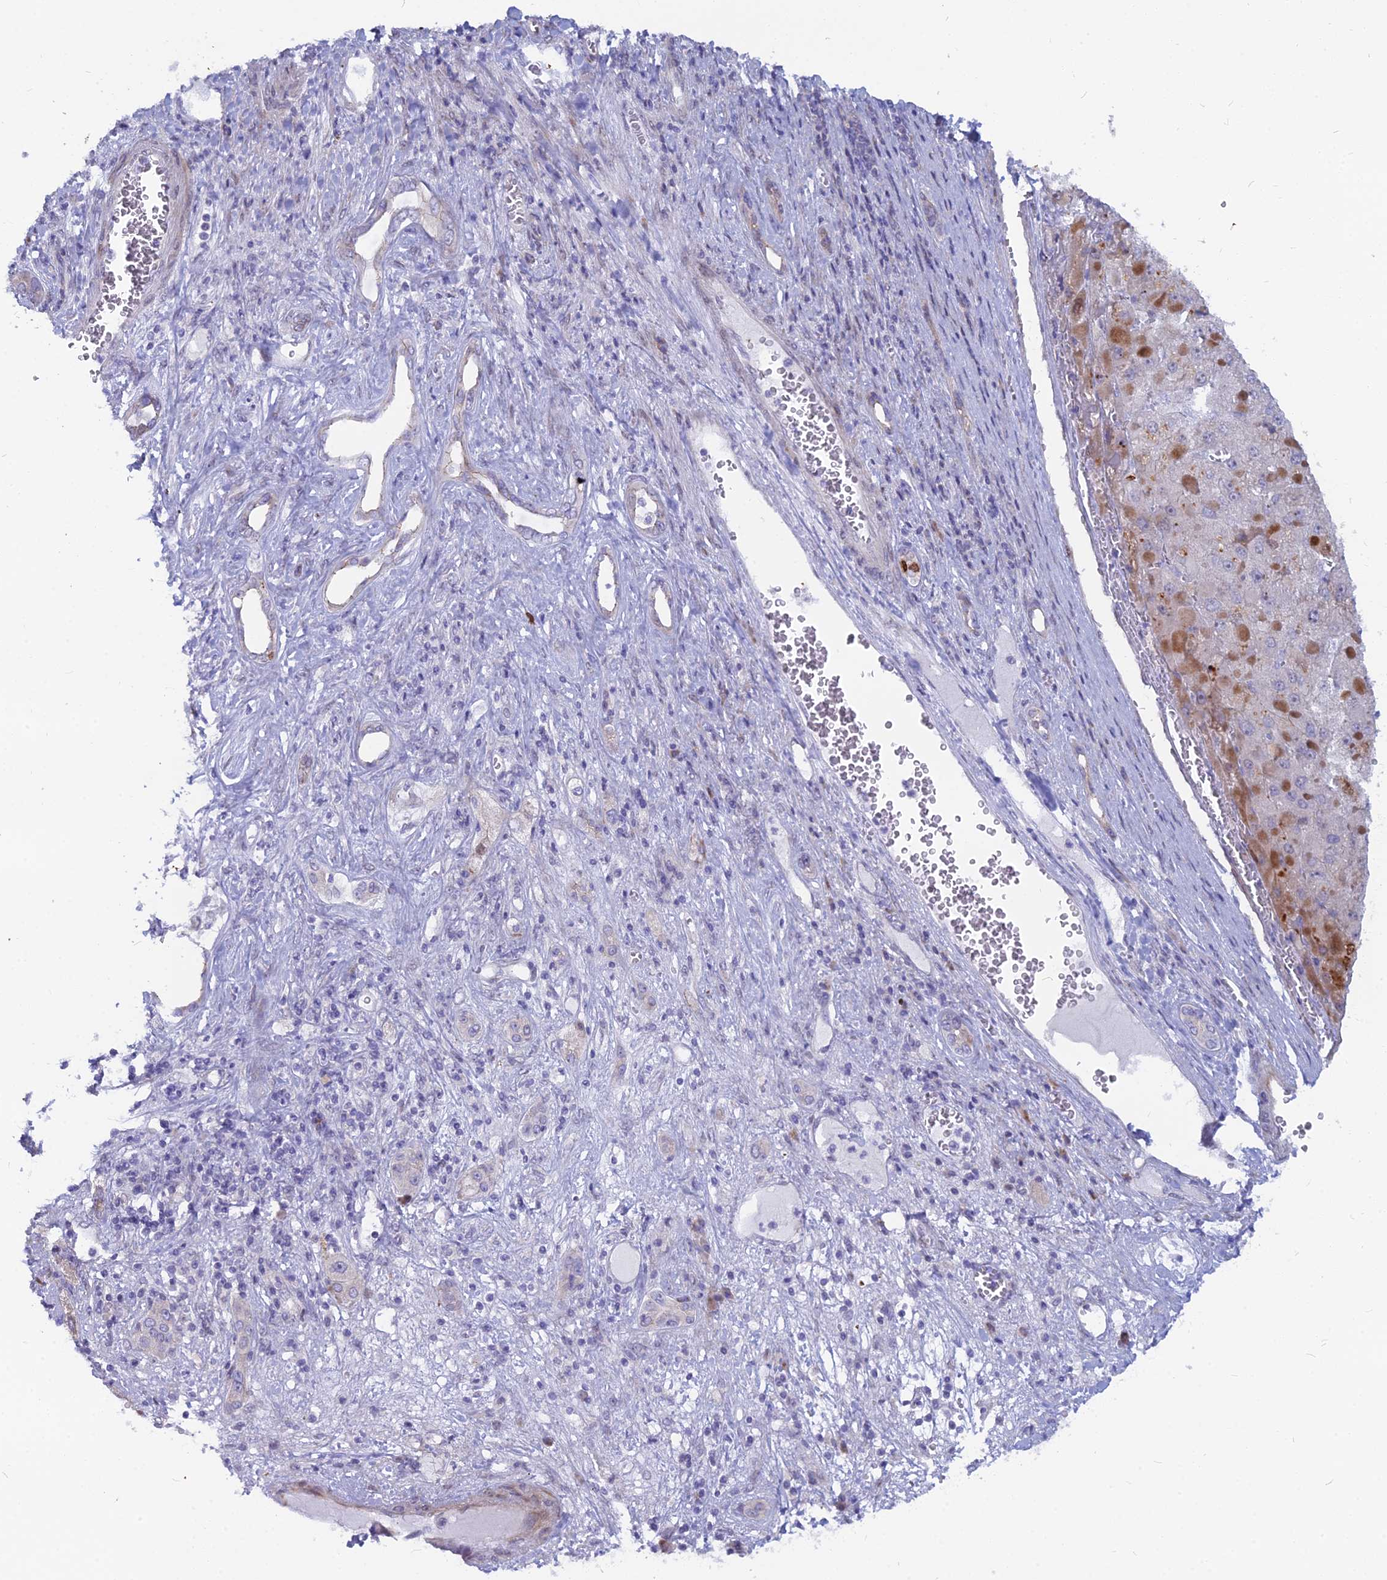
{"staining": {"intensity": "negative", "quantity": "none", "location": "none"}, "tissue": "liver cancer", "cell_type": "Tumor cells", "image_type": "cancer", "snomed": [{"axis": "morphology", "description": "Carcinoma, Hepatocellular, NOS"}, {"axis": "topography", "description": "Liver"}], "caption": "This is an immunohistochemistry (IHC) image of human liver cancer (hepatocellular carcinoma). There is no staining in tumor cells.", "gene": "NUSAP1", "patient": {"sex": "female", "age": 73}}